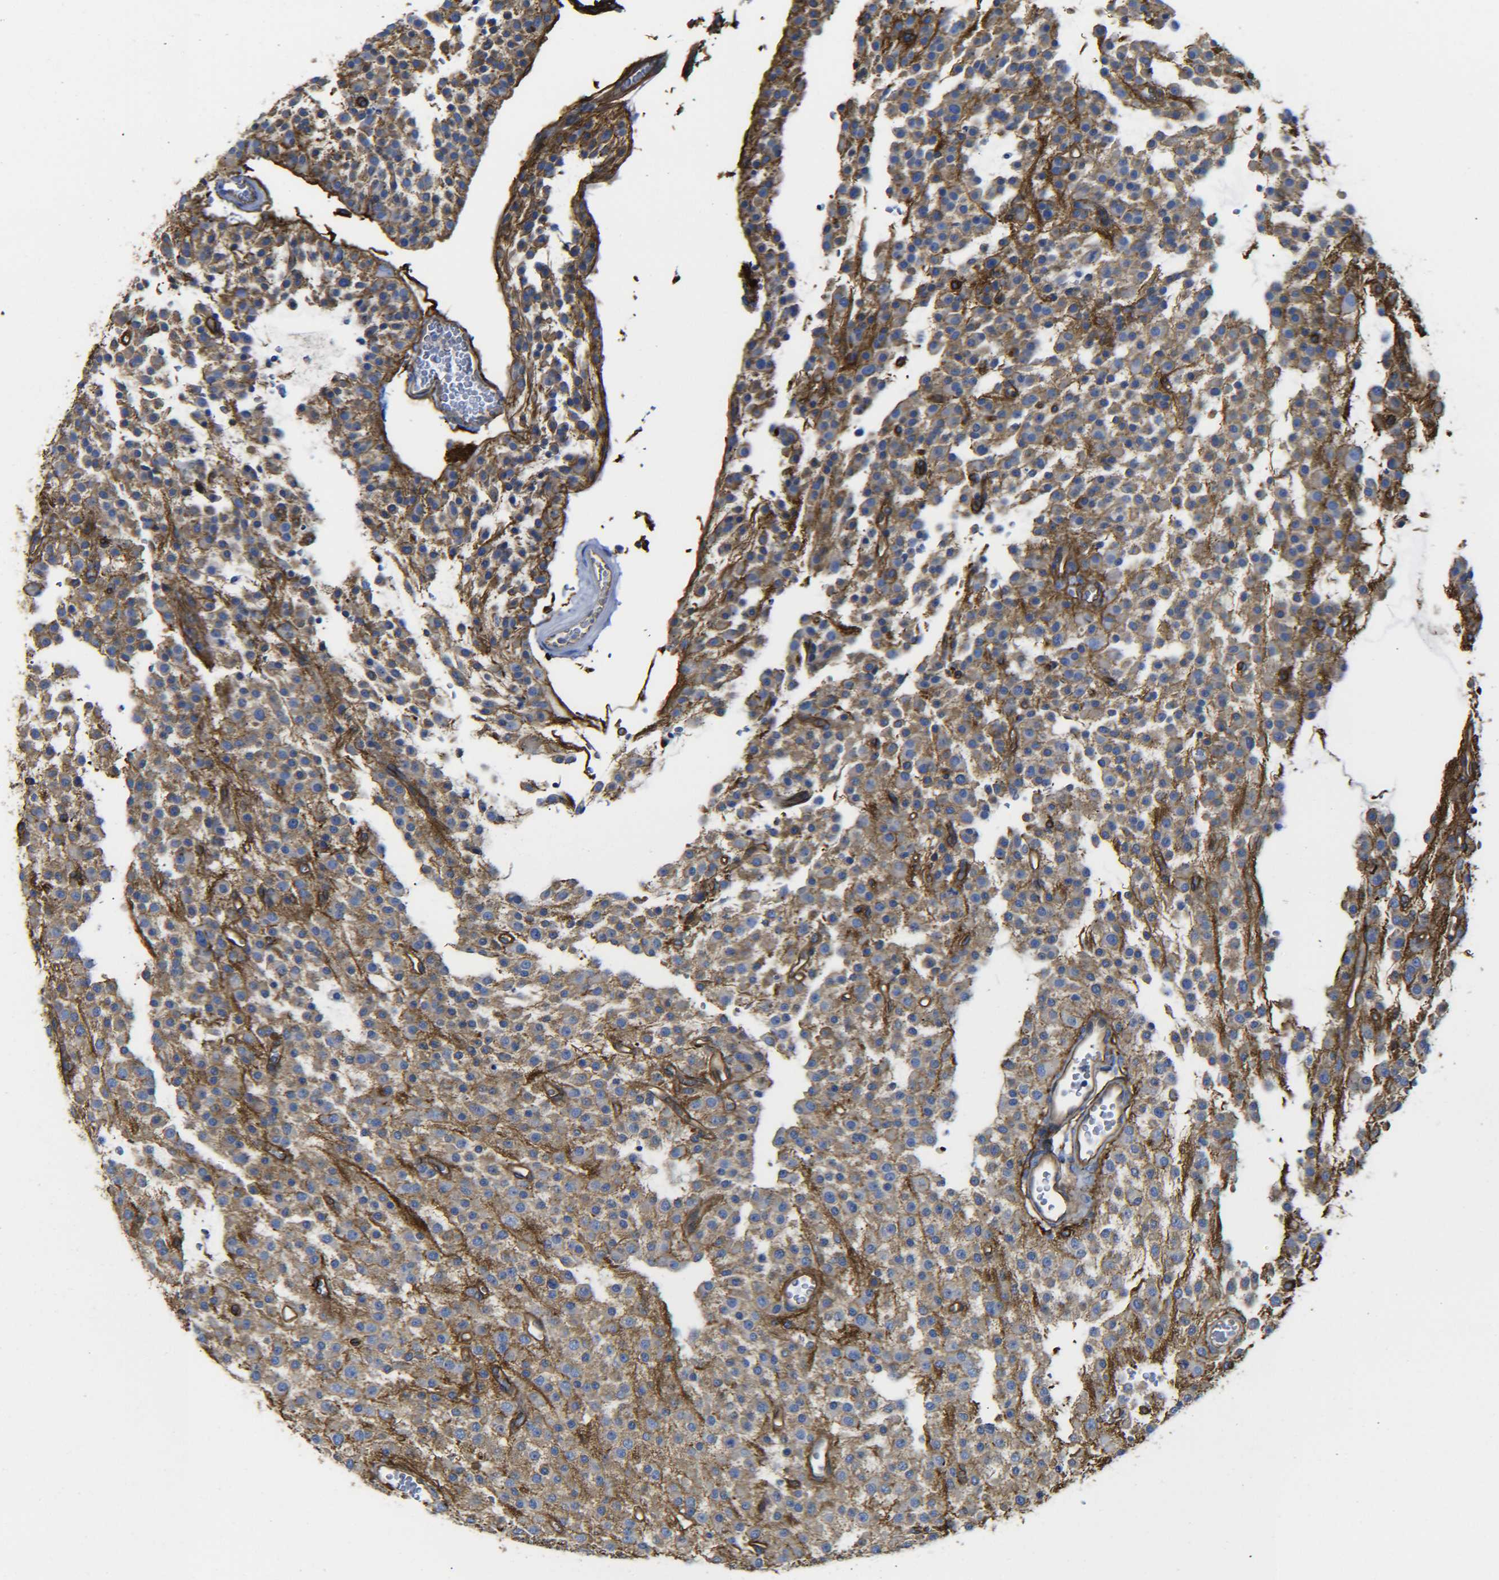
{"staining": {"intensity": "negative", "quantity": "none", "location": "none"}, "tissue": "glioma", "cell_type": "Tumor cells", "image_type": "cancer", "snomed": [{"axis": "morphology", "description": "Glioma, malignant, Low grade"}, {"axis": "topography", "description": "Brain"}], "caption": "Glioma was stained to show a protein in brown. There is no significant staining in tumor cells.", "gene": "SPTBN1", "patient": {"sex": "male", "age": 38}}